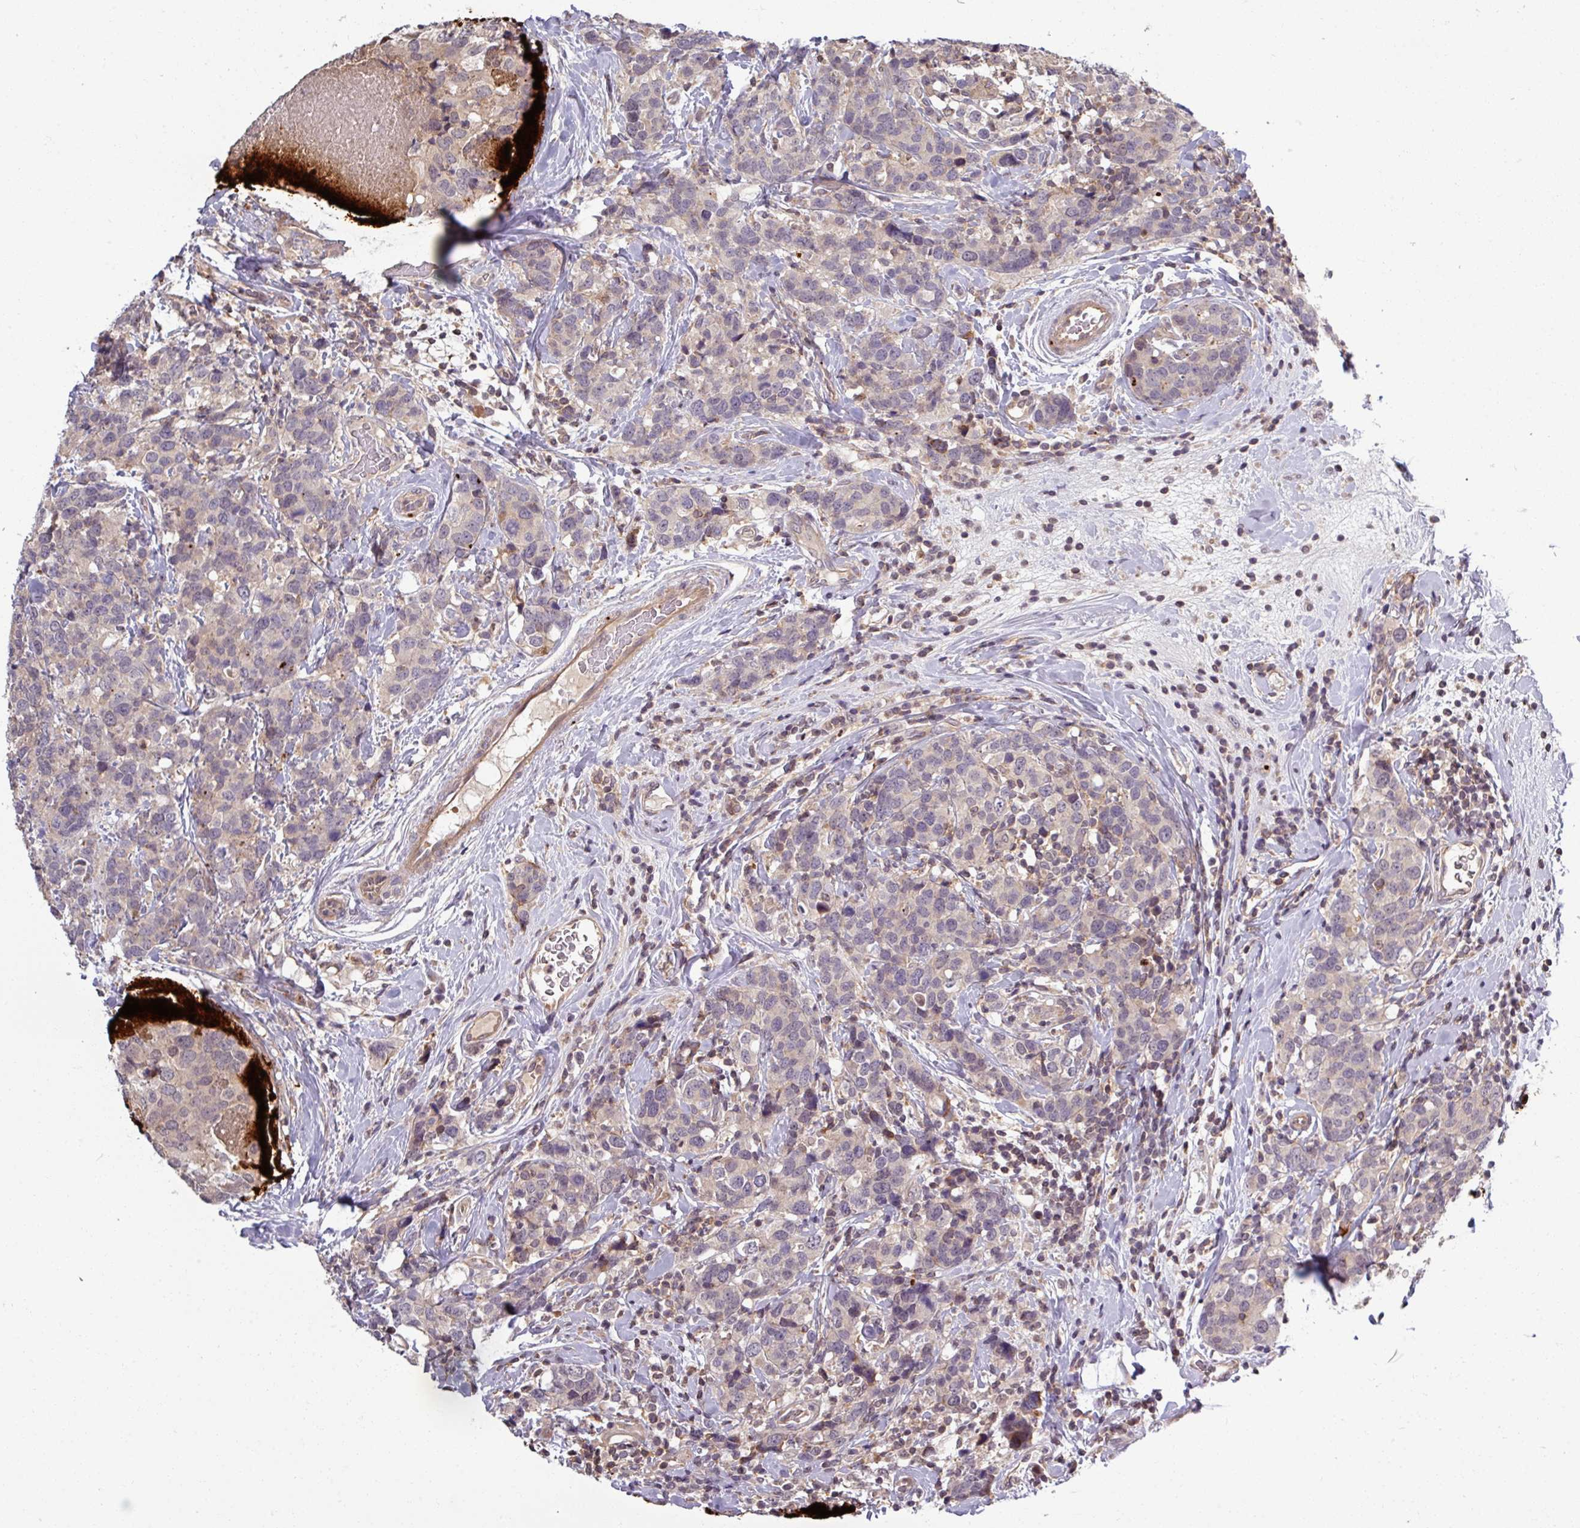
{"staining": {"intensity": "negative", "quantity": "none", "location": "none"}, "tissue": "breast cancer", "cell_type": "Tumor cells", "image_type": "cancer", "snomed": [{"axis": "morphology", "description": "Lobular carcinoma"}, {"axis": "topography", "description": "Breast"}], "caption": "This histopathology image is of breast cancer (lobular carcinoma) stained with IHC to label a protein in brown with the nuclei are counter-stained blue. There is no expression in tumor cells. Brightfield microscopy of immunohistochemistry stained with DAB (3,3'-diaminobenzidine) (brown) and hematoxylin (blue), captured at high magnification.", "gene": "TUSC3", "patient": {"sex": "female", "age": 59}}